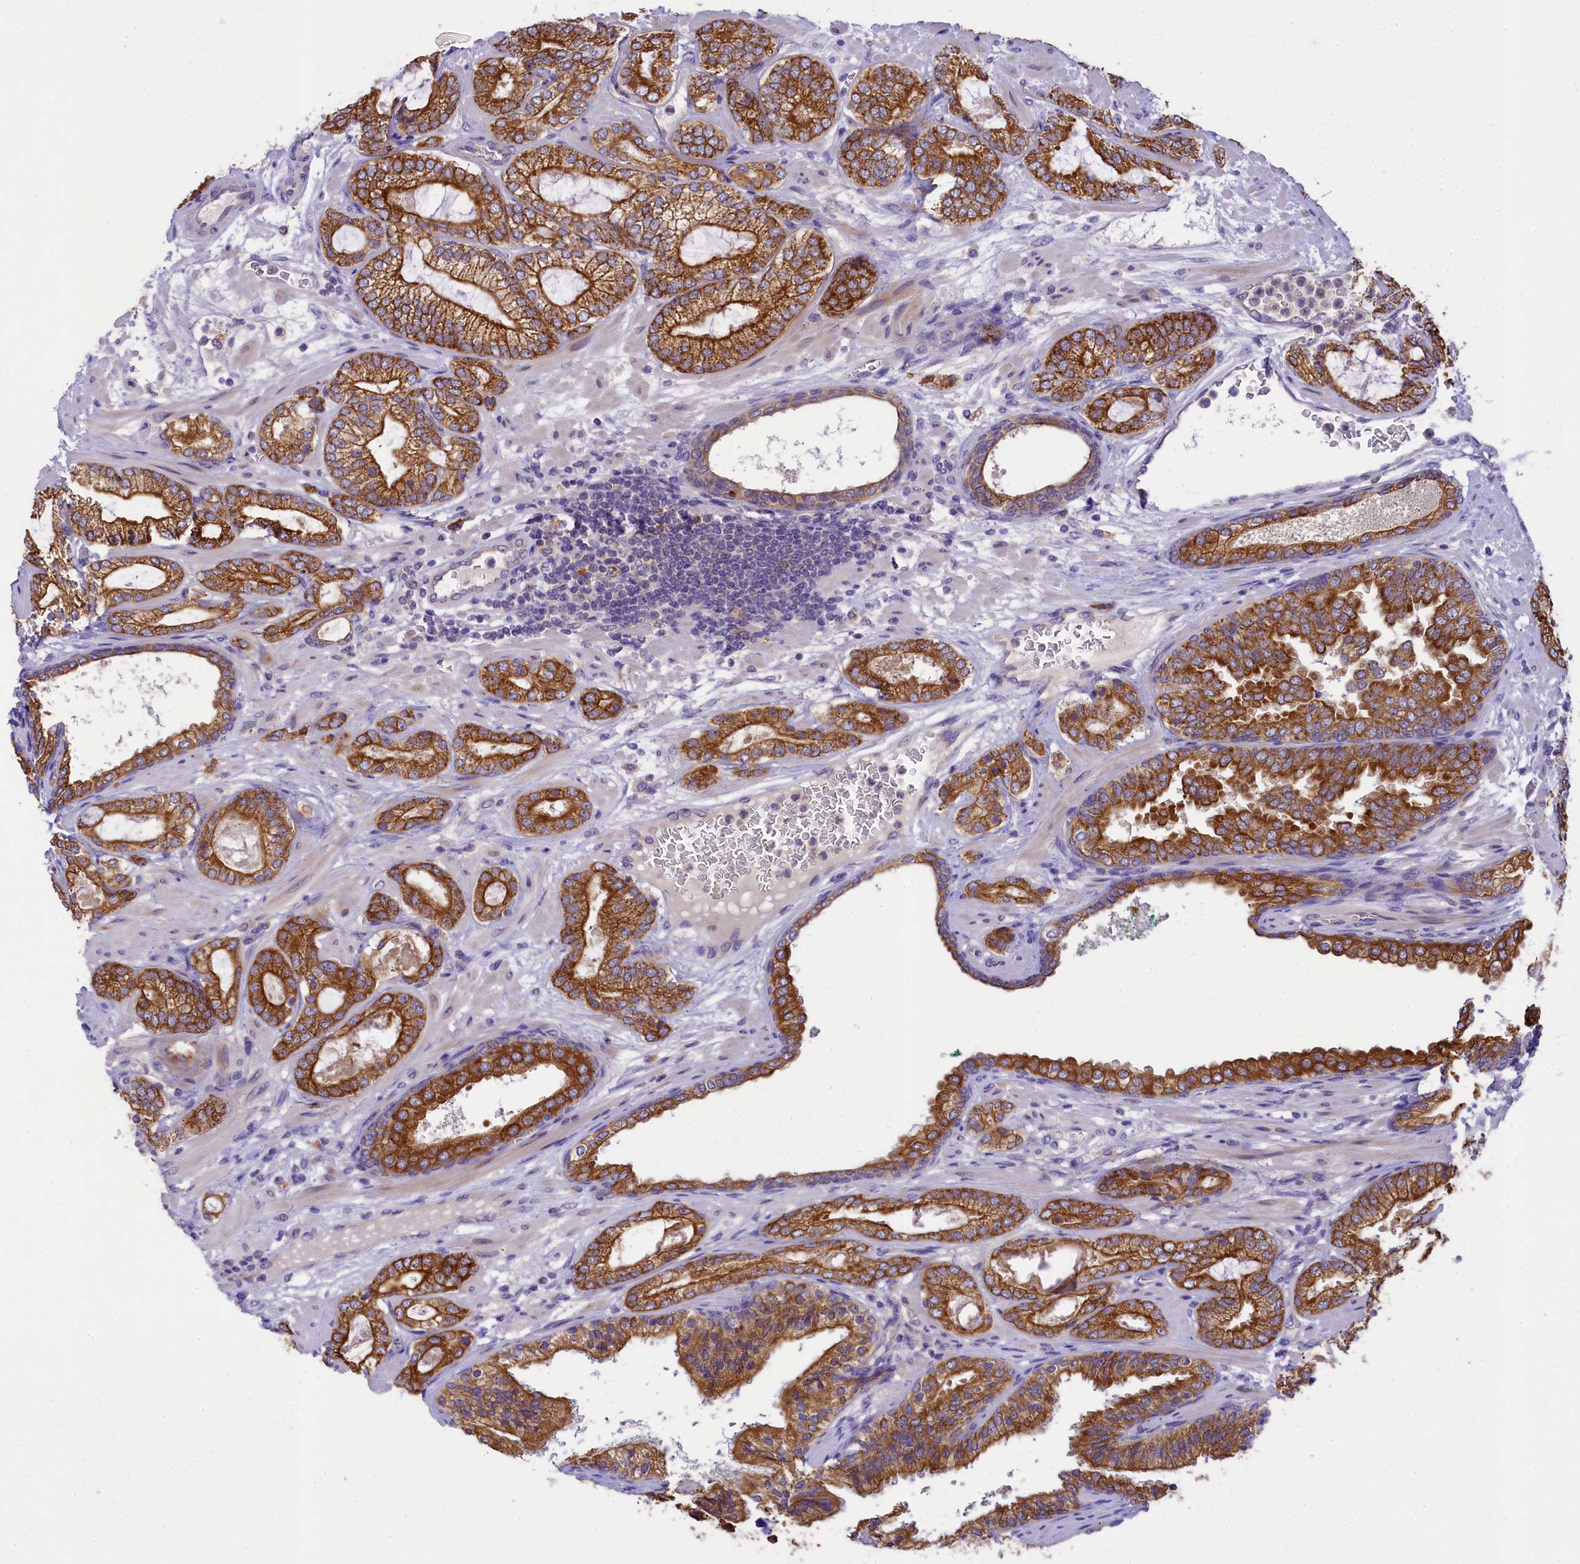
{"staining": {"intensity": "strong", "quantity": ">75%", "location": "cytoplasmic/membranous"}, "tissue": "prostate cancer", "cell_type": "Tumor cells", "image_type": "cancer", "snomed": [{"axis": "morphology", "description": "Adenocarcinoma, High grade"}, {"axis": "topography", "description": "Prostate"}], "caption": "This micrograph shows prostate adenocarcinoma (high-grade) stained with immunohistochemistry (IHC) to label a protein in brown. The cytoplasmic/membranous of tumor cells show strong positivity for the protein. Nuclei are counter-stained blue.", "gene": "LARP4", "patient": {"sex": "male", "age": 60}}